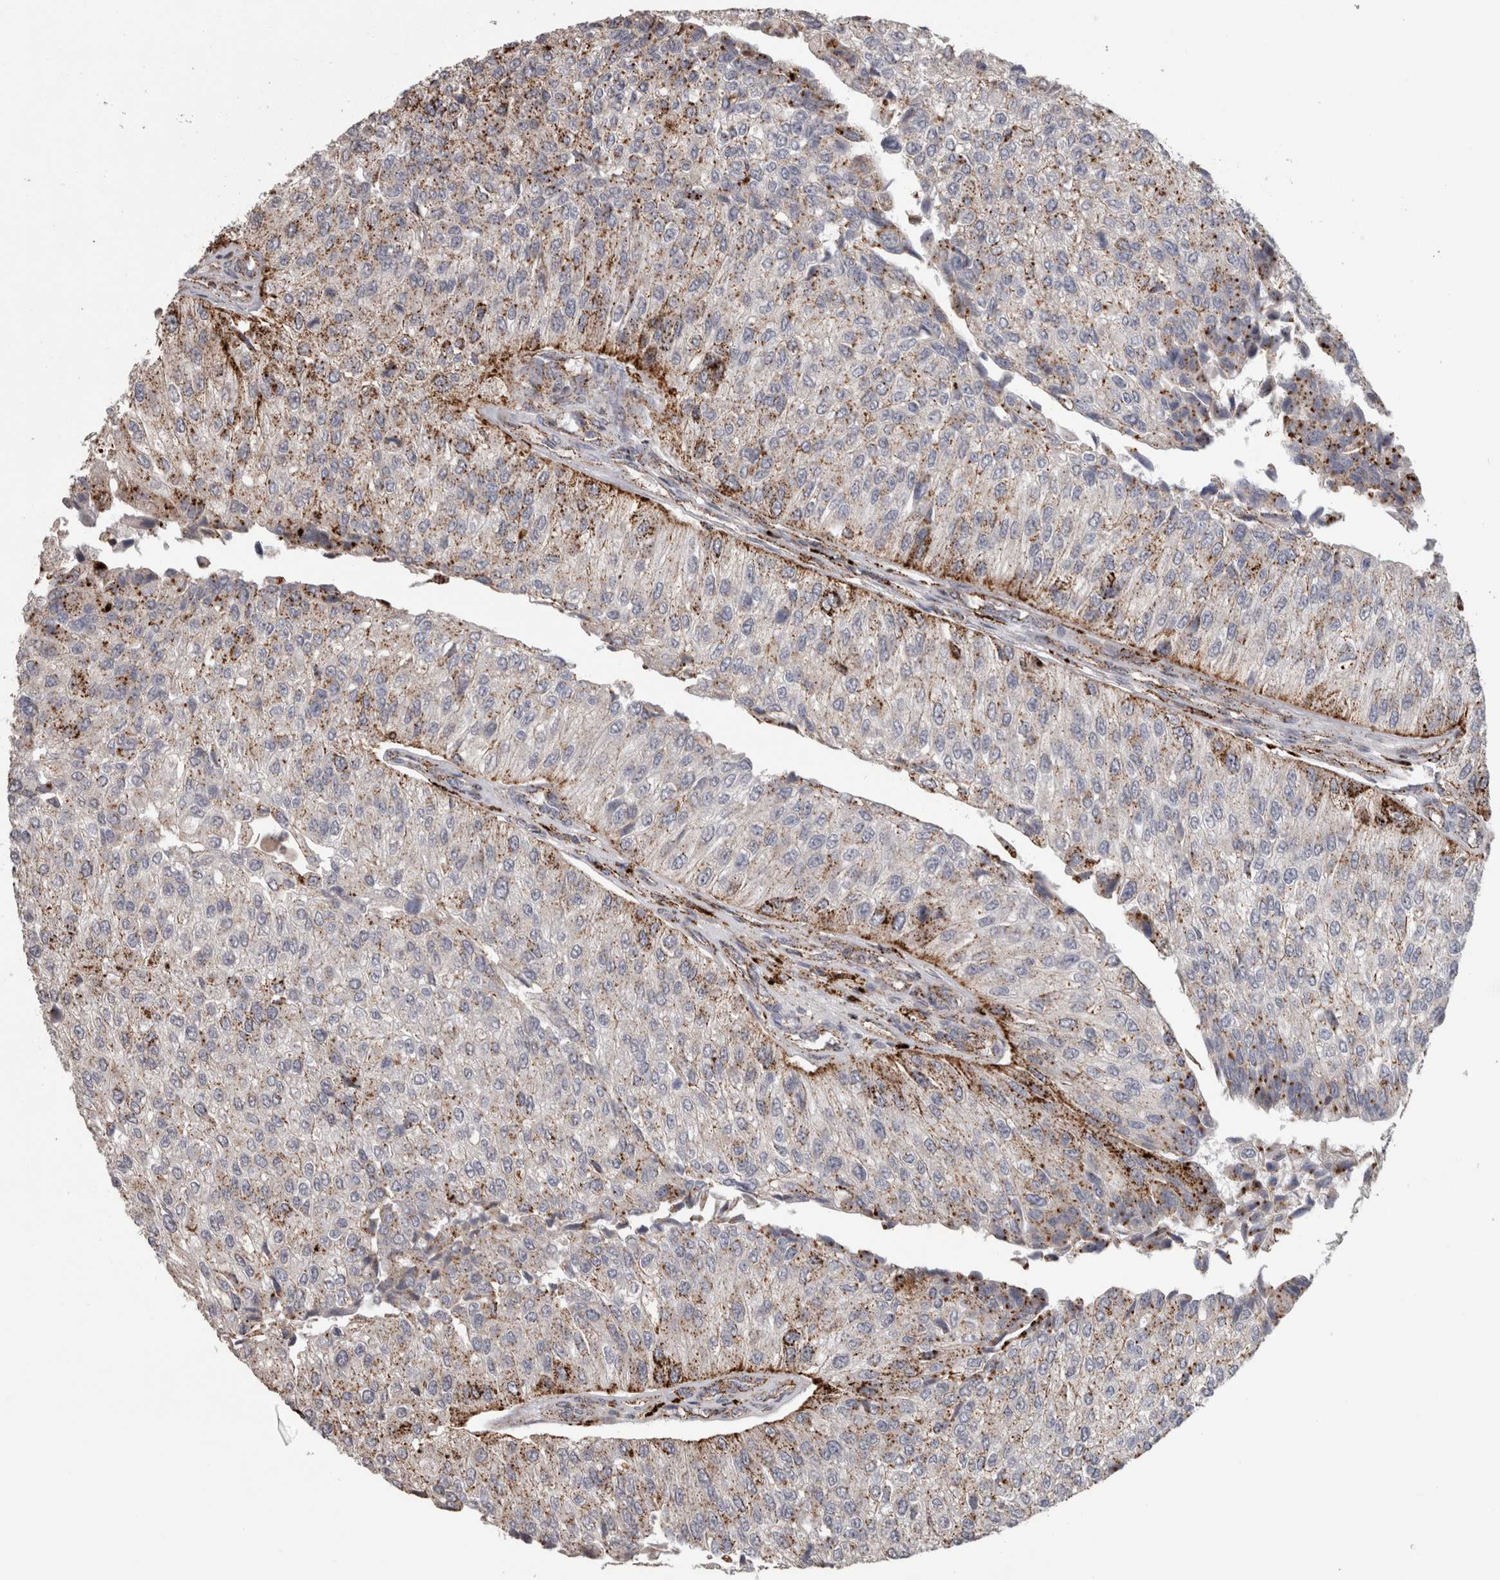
{"staining": {"intensity": "moderate", "quantity": "<25%", "location": "cytoplasmic/membranous"}, "tissue": "urothelial cancer", "cell_type": "Tumor cells", "image_type": "cancer", "snomed": [{"axis": "morphology", "description": "Urothelial carcinoma, High grade"}, {"axis": "topography", "description": "Kidney"}, {"axis": "topography", "description": "Urinary bladder"}], "caption": "A high-resolution image shows immunohistochemistry staining of high-grade urothelial carcinoma, which demonstrates moderate cytoplasmic/membranous positivity in approximately <25% of tumor cells.", "gene": "CTSZ", "patient": {"sex": "male", "age": 77}}